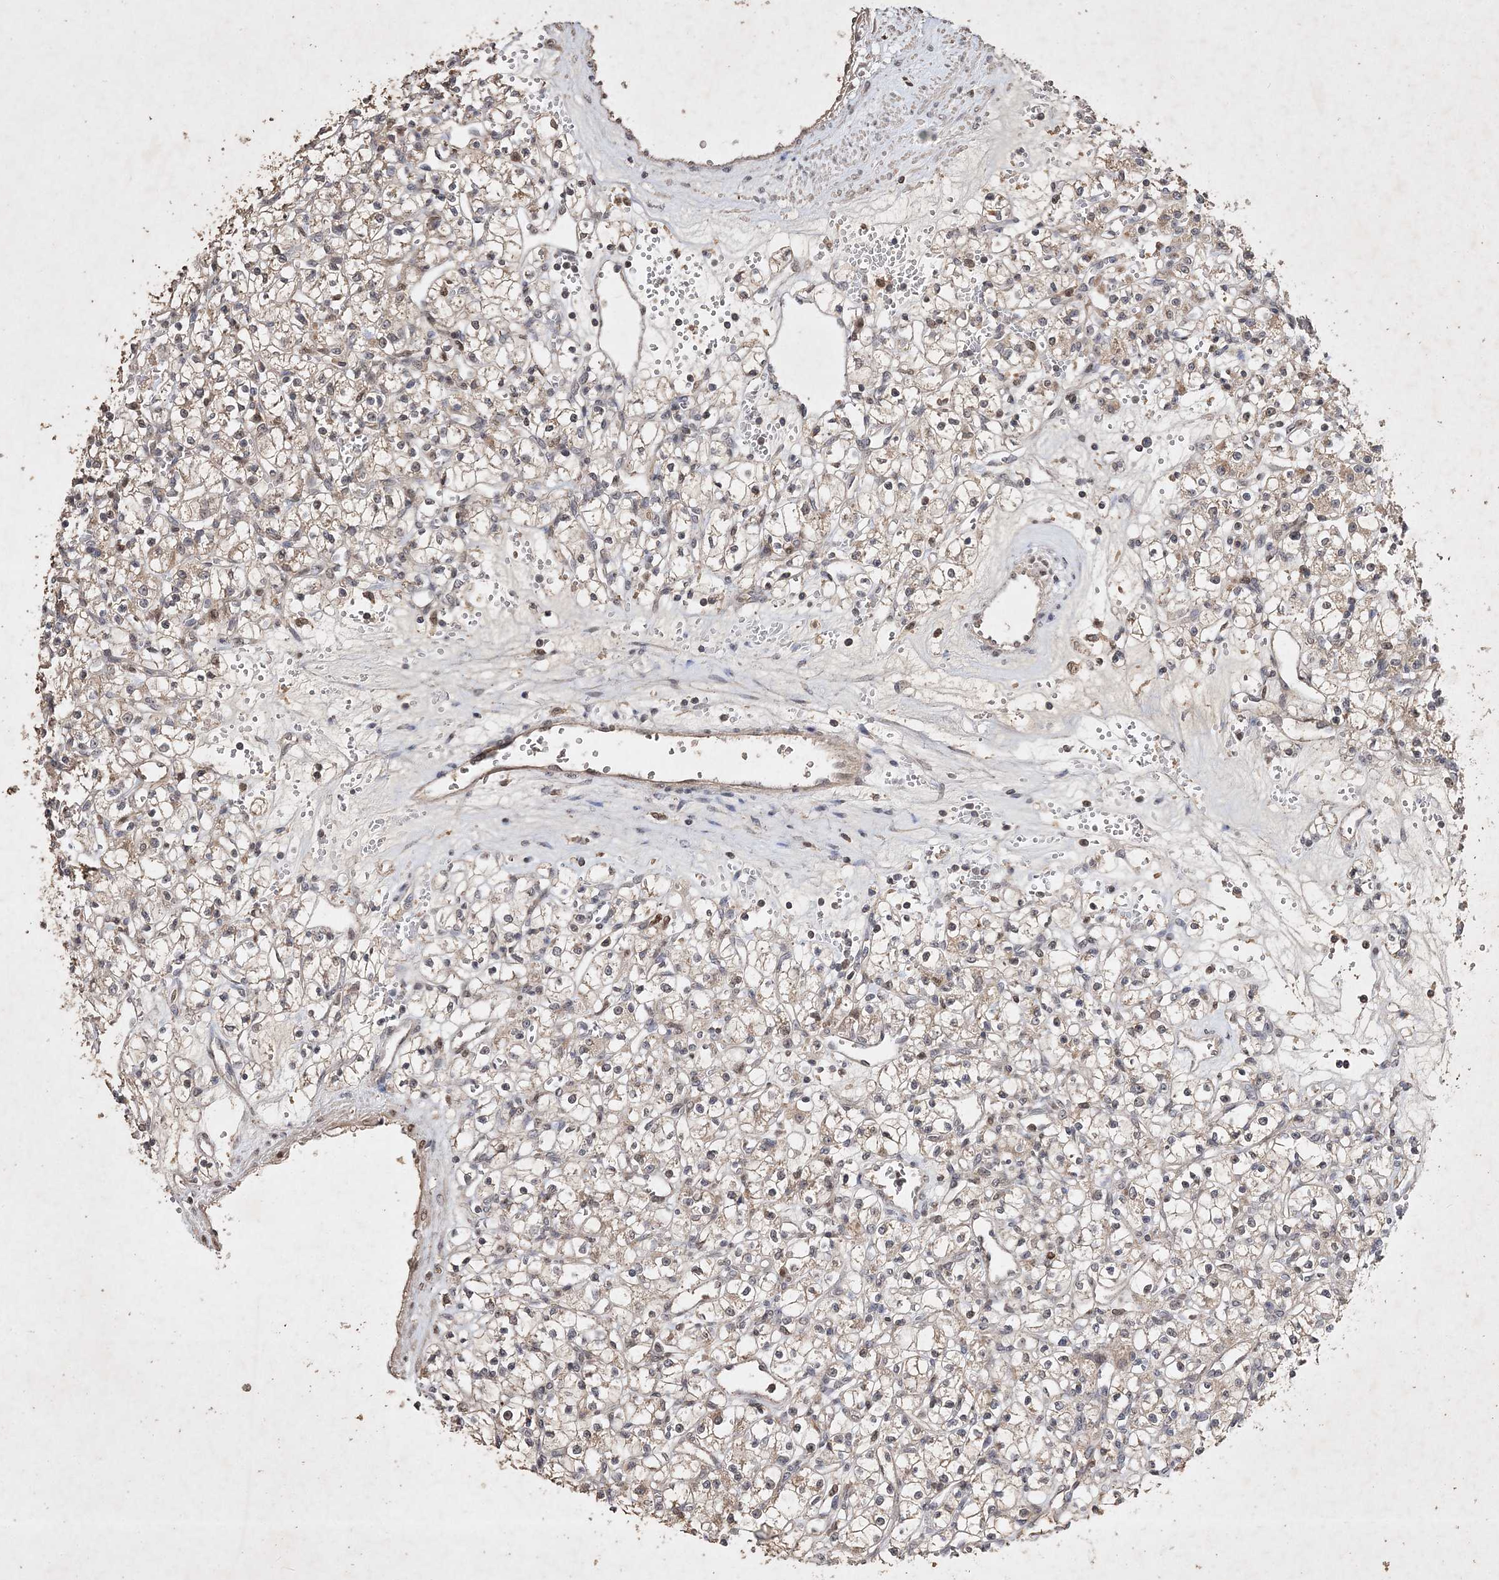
{"staining": {"intensity": "weak", "quantity": "<25%", "location": "cytoplasmic/membranous,nuclear"}, "tissue": "renal cancer", "cell_type": "Tumor cells", "image_type": "cancer", "snomed": [{"axis": "morphology", "description": "Adenocarcinoma, NOS"}, {"axis": "topography", "description": "Kidney"}], "caption": "Immunohistochemistry (IHC) of renal adenocarcinoma reveals no staining in tumor cells.", "gene": "C3orf38", "patient": {"sex": "female", "age": 59}}